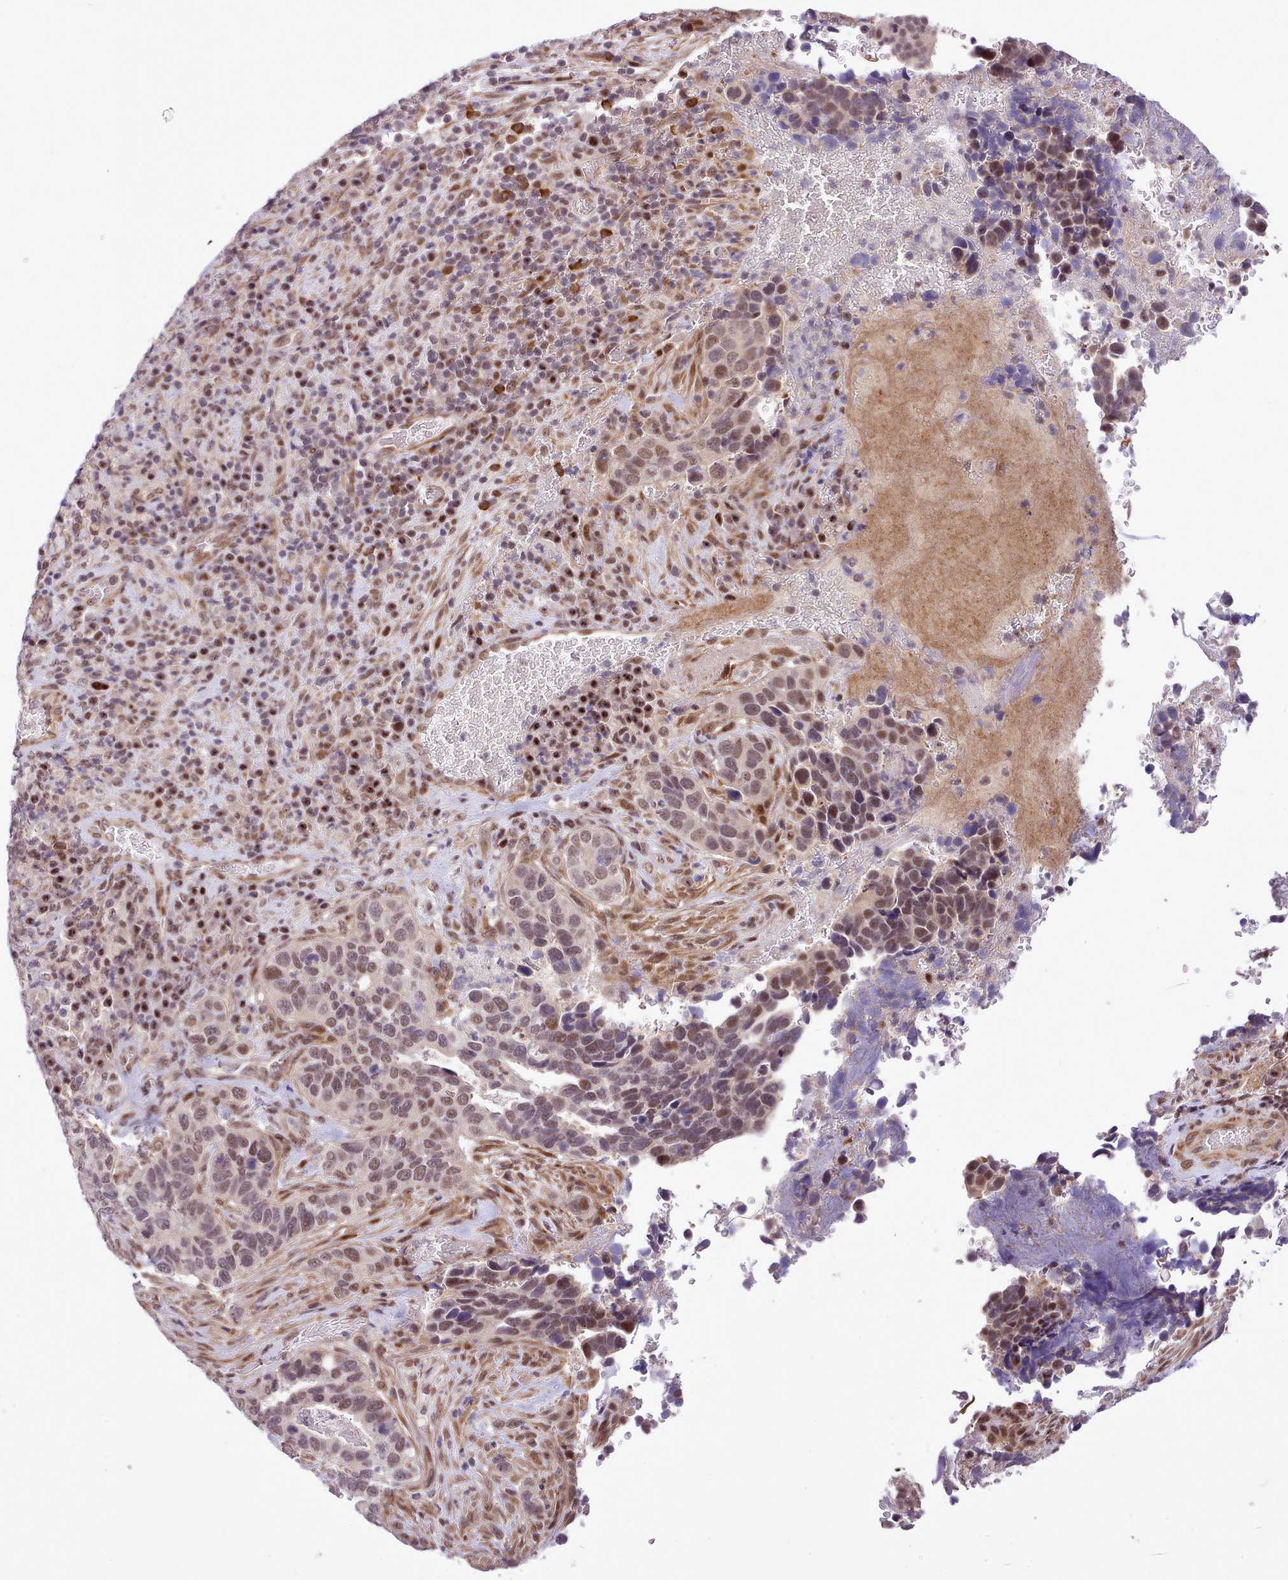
{"staining": {"intensity": "weak", "quantity": ">75%", "location": "nuclear"}, "tissue": "cervical cancer", "cell_type": "Tumor cells", "image_type": "cancer", "snomed": [{"axis": "morphology", "description": "Squamous cell carcinoma, NOS"}, {"axis": "topography", "description": "Cervix"}], "caption": "Cervical cancer stained with a protein marker reveals weak staining in tumor cells.", "gene": "HOXB7", "patient": {"sex": "female", "age": 38}}